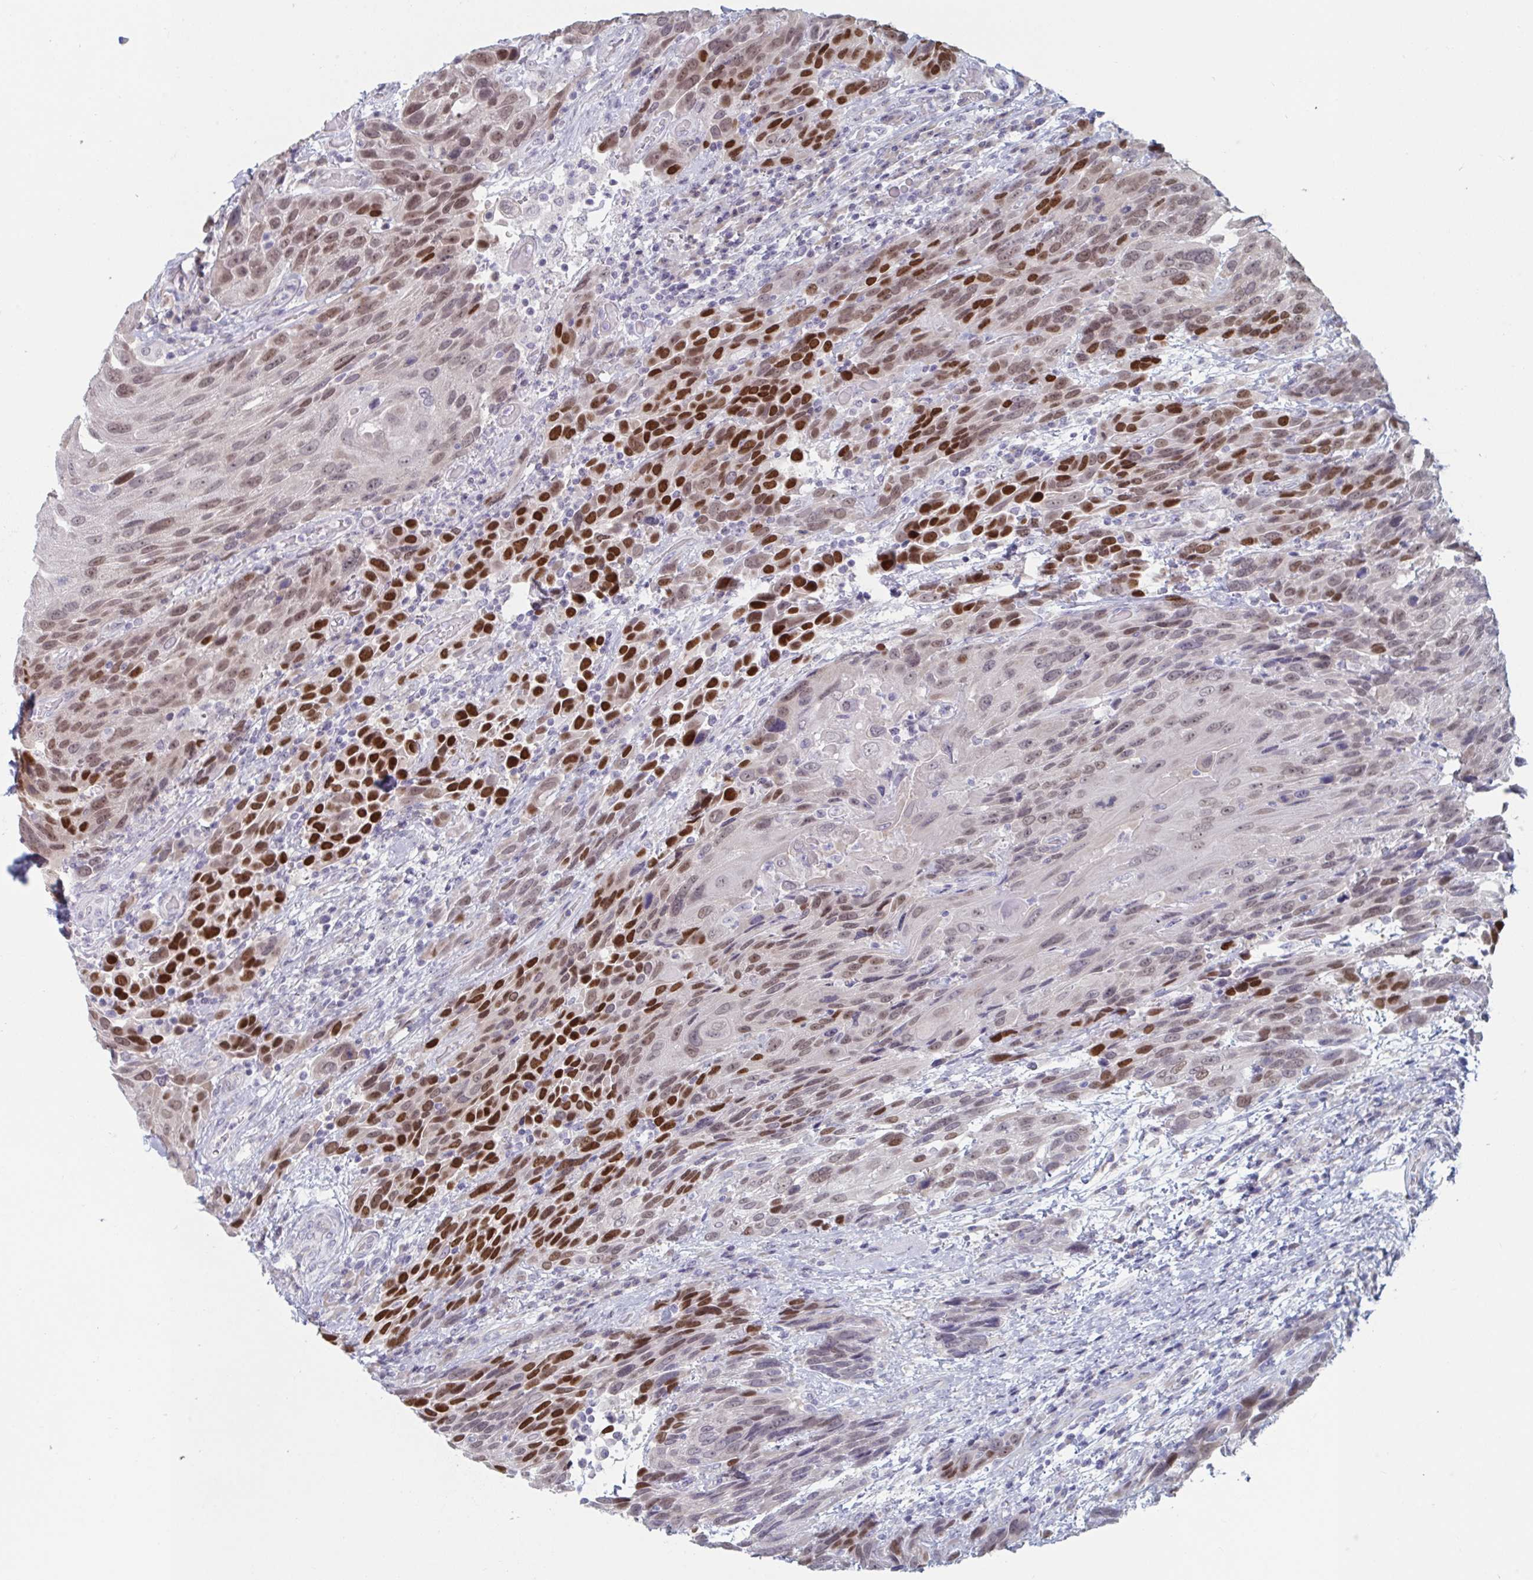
{"staining": {"intensity": "strong", "quantity": "25%-75%", "location": "nuclear"}, "tissue": "urothelial cancer", "cell_type": "Tumor cells", "image_type": "cancer", "snomed": [{"axis": "morphology", "description": "Urothelial carcinoma, High grade"}, {"axis": "topography", "description": "Urinary bladder"}], "caption": "Protein expression analysis of urothelial cancer demonstrates strong nuclear expression in approximately 25%-75% of tumor cells. The staining is performed using DAB (3,3'-diaminobenzidine) brown chromogen to label protein expression. The nuclei are counter-stained blue using hematoxylin.", "gene": "FOXA1", "patient": {"sex": "female", "age": 70}}